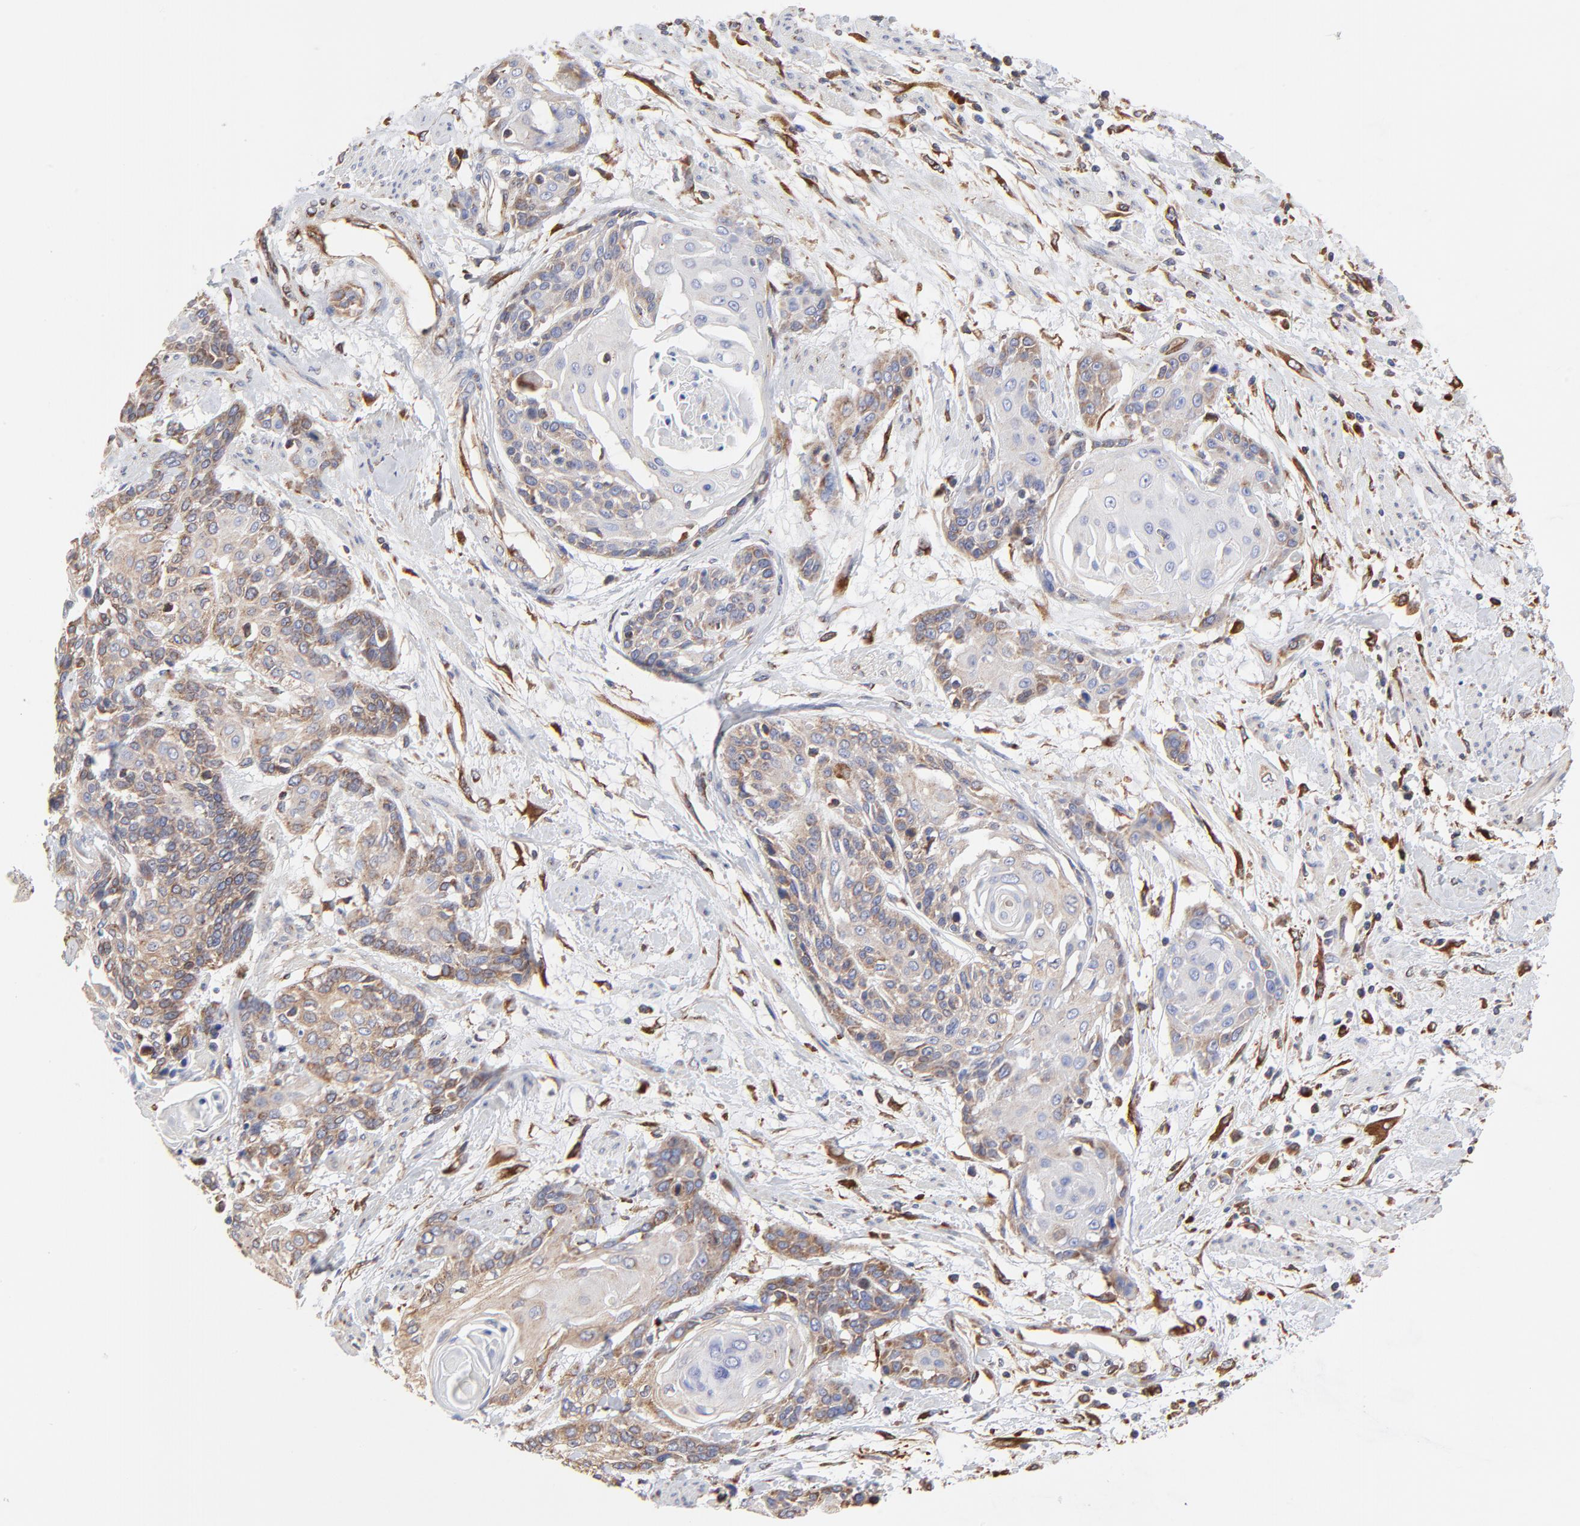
{"staining": {"intensity": "weak", "quantity": "25%-75%", "location": "cytoplasmic/membranous"}, "tissue": "cervical cancer", "cell_type": "Tumor cells", "image_type": "cancer", "snomed": [{"axis": "morphology", "description": "Squamous cell carcinoma, NOS"}, {"axis": "topography", "description": "Cervix"}], "caption": "Immunohistochemistry photomicrograph of cervical squamous cell carcinoma stained for a protein (brown), which shows low levels of weak cytoplasmic/membranous positivity in about 25%-75% of tumor cells.", "gene": "LMAN1", "patient": {"sex": "female", "age": 57}}